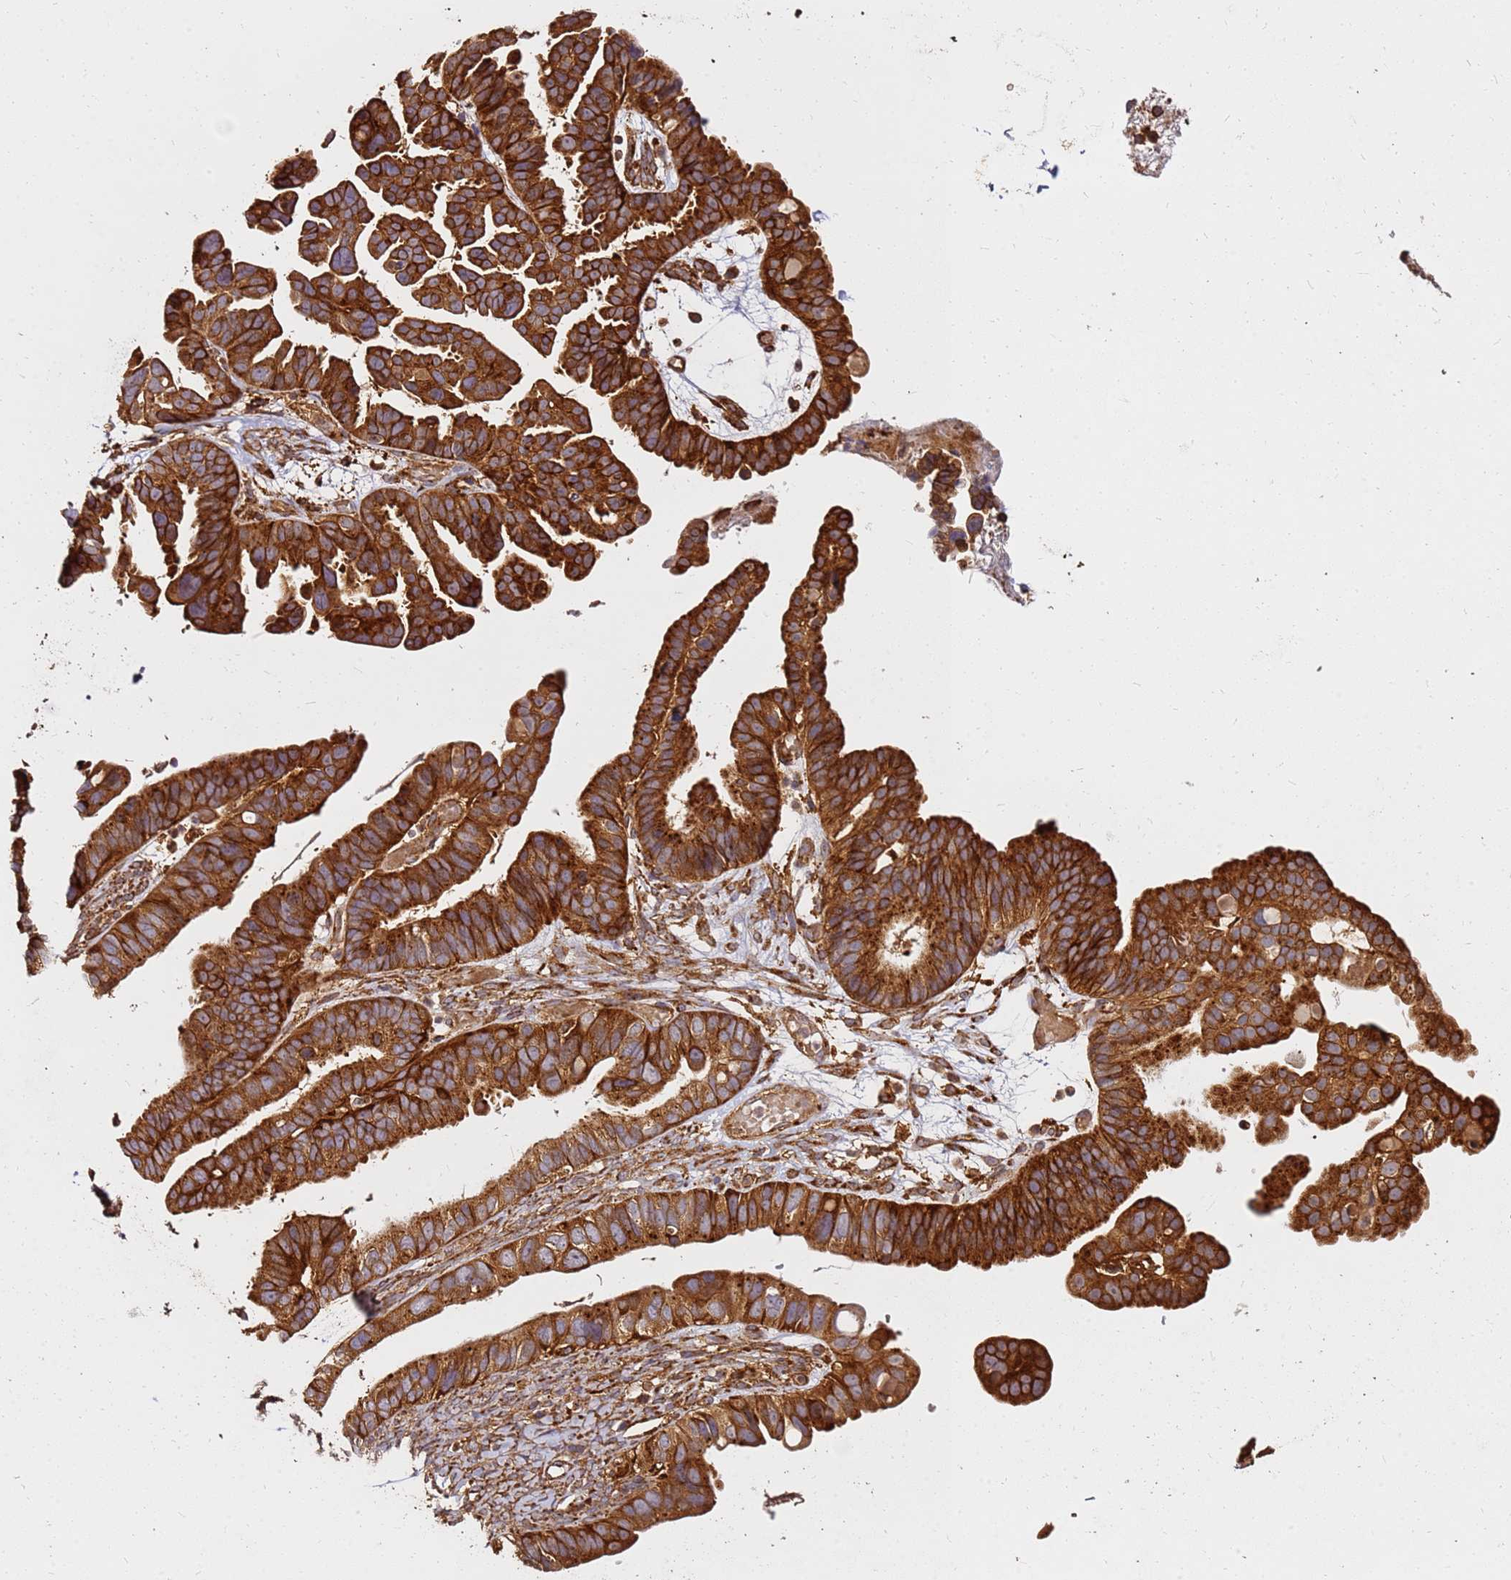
{"staining": {"intensity": "strong", "quantity": ">75%", "location": "cytoplasmic/membranous"}, "tissue": "ovarian cancer", "cell_type": "Tumor cells", "image_type": "cancer", "snomed": [{"axis": "morphology", "description": "Cystadenocarcinoma, serous, NOS"}, {"axis": "topography", "description": "Ovary"}], "caption": "Tumor cells exhibit high levels of strong cytoplasmic/membranous expression in about >75% of cells in ovarian cancer. (IHC, brightfield microscopy, high magnification).", "gene": "DVL3", "patient": {"sex": "female", "age": 56}}